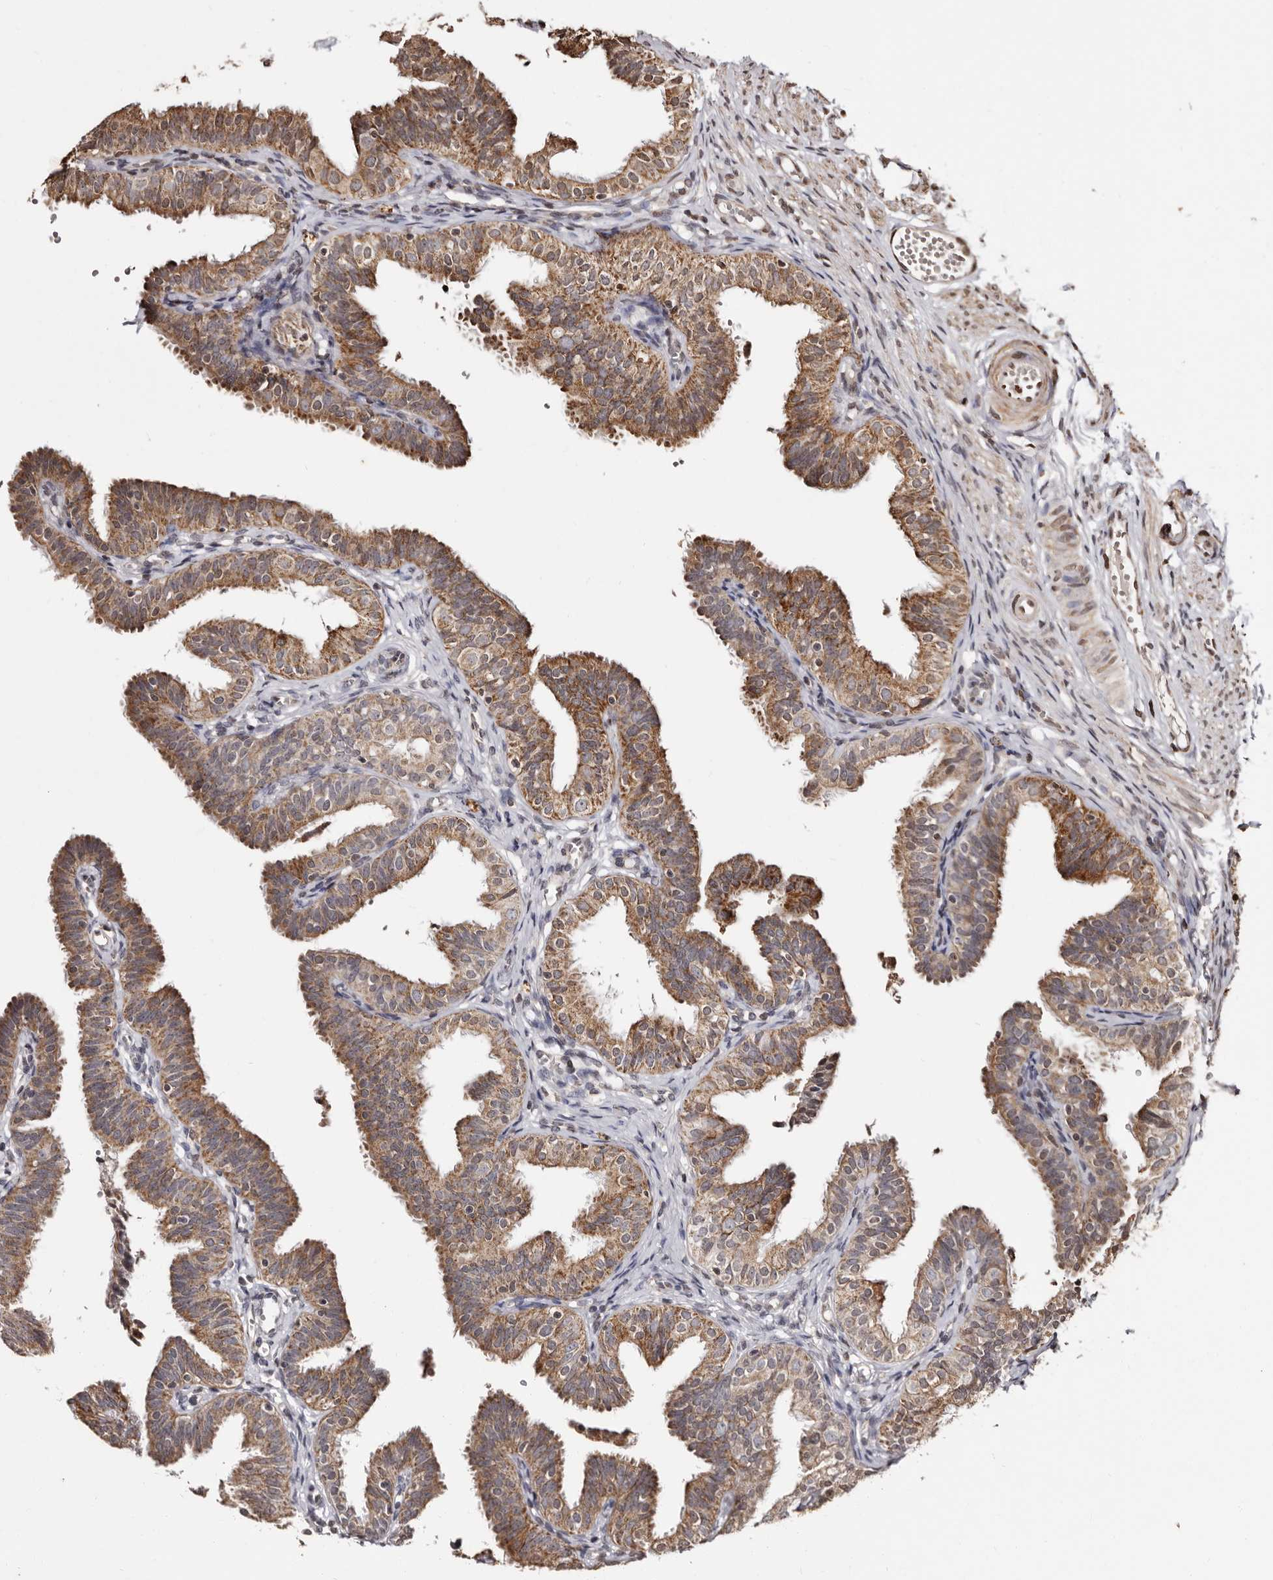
{"staining": {"intensity": "moderate", "quantity": ">75%", "location": "cytoplasmic/membranous"}, "tissue": "fallopian tube", "cell_type": "Glandular cells", "image_type": "normal", "snomed": [{"axis": "morphology", "description": "Normal tissue, NOS"}, {"axis": "topography", "description": "Fallopian tube"}], "caption": "This histopathology image displays immunohistochemistry staining of normal human fallopian tube, with medium moderate cytoplasmic/membranous positivity in approximately >75% of glandular cells.", "gene": "CCDC190", "patient": {"sex": "female", "age": 35}}